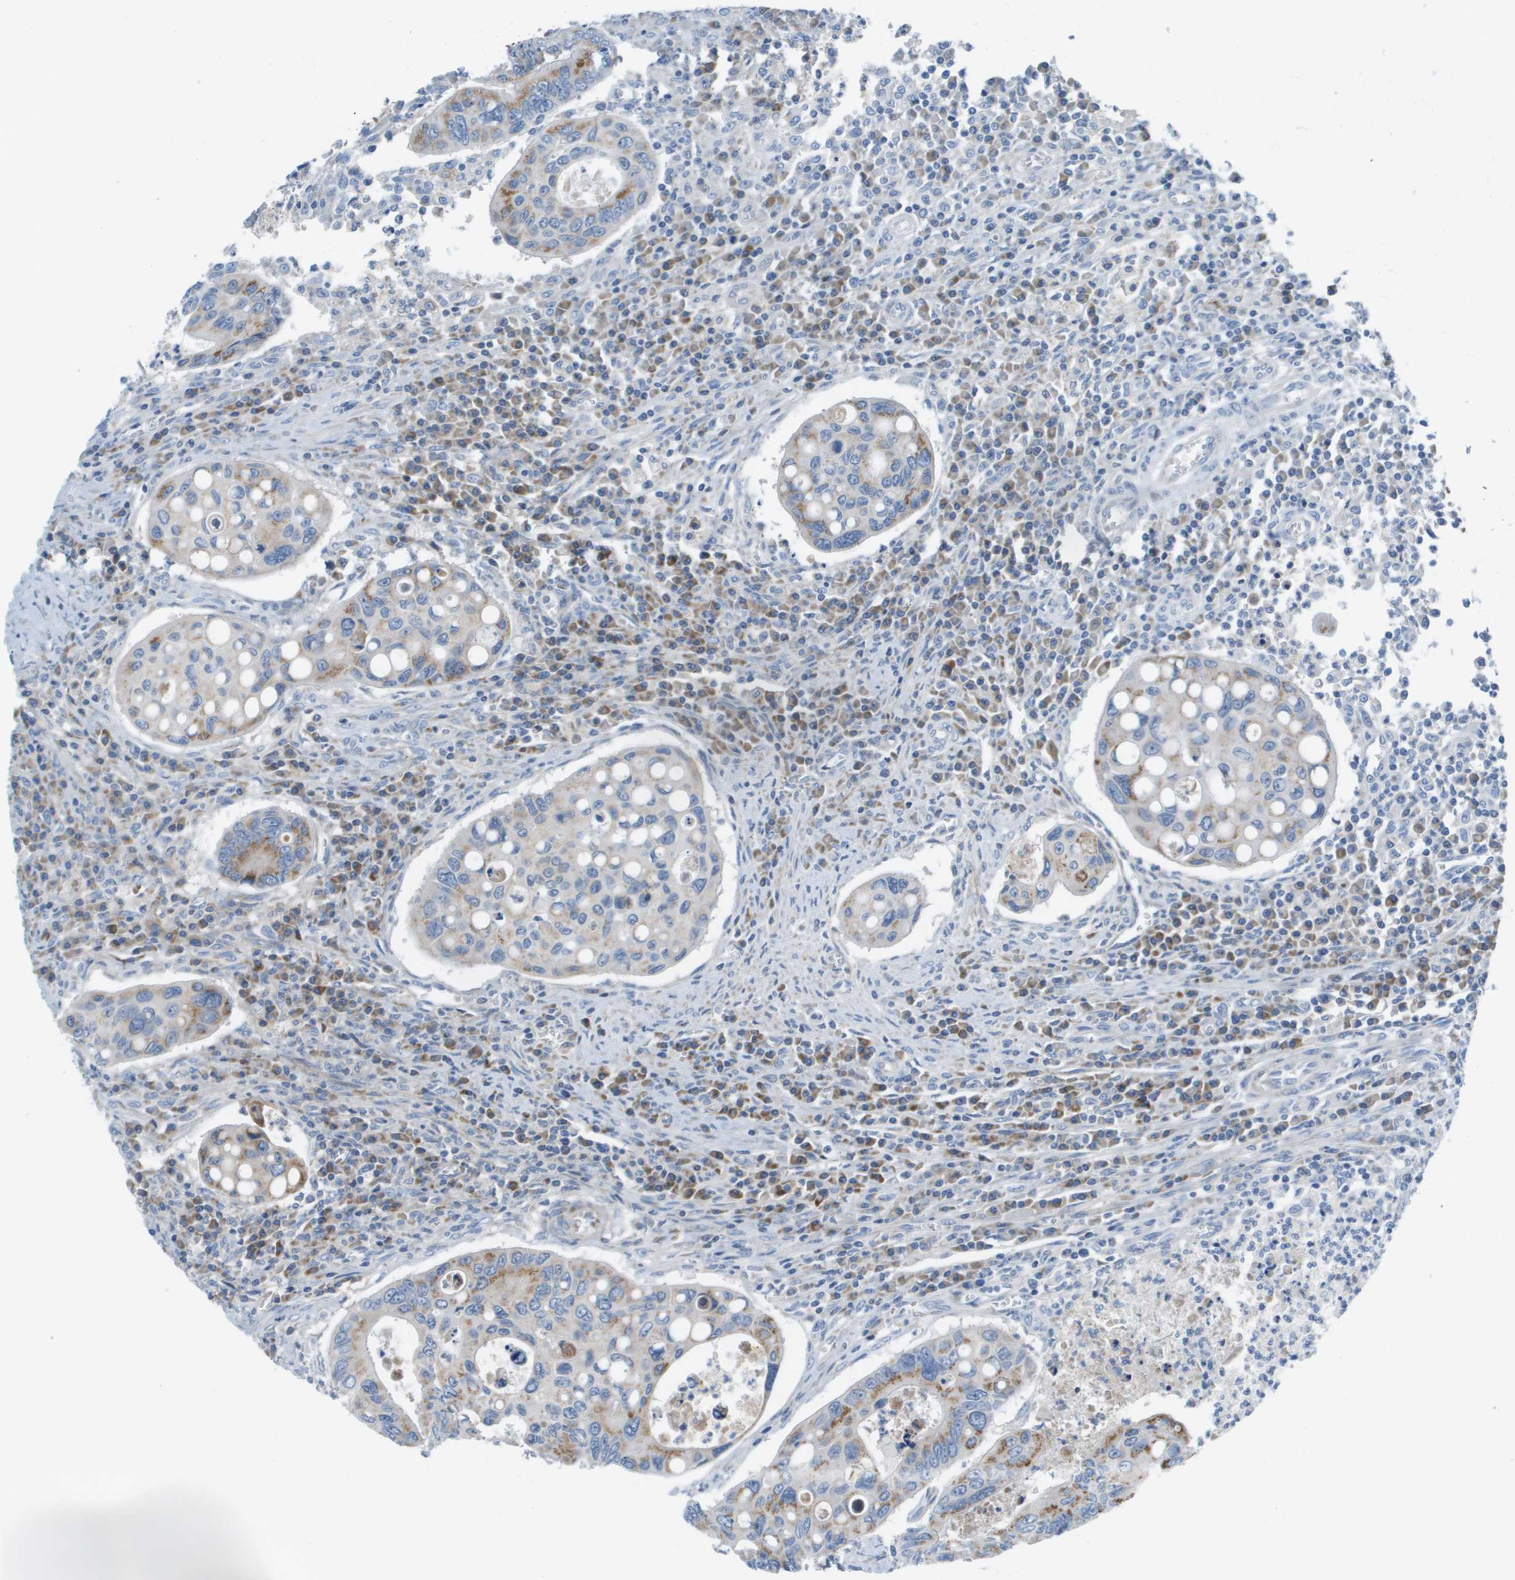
{"staining": {"intensity": "moderate", "quantity": "<25%", "location": "cytoplasmic/membranous"}, "tissue": "colorectal cancer", "cell_type": "Tumor cells", "image_type": "cancer", "snomed": [{"axis": "morphology", "description": "Inflammation, NOS"}, {"axis": "morphology", "description": "Adenocarcinoma, NOS"}, {"axis": "topography", "description": "Colon"}], "caption": "A brown stain labels moderate cytoplasmic/membranous staining of a protein in adenocarcinoma (colorectal) tumor cells.", "gene": "GALNT6", "patient": {"sex": "male", "age": 72}}